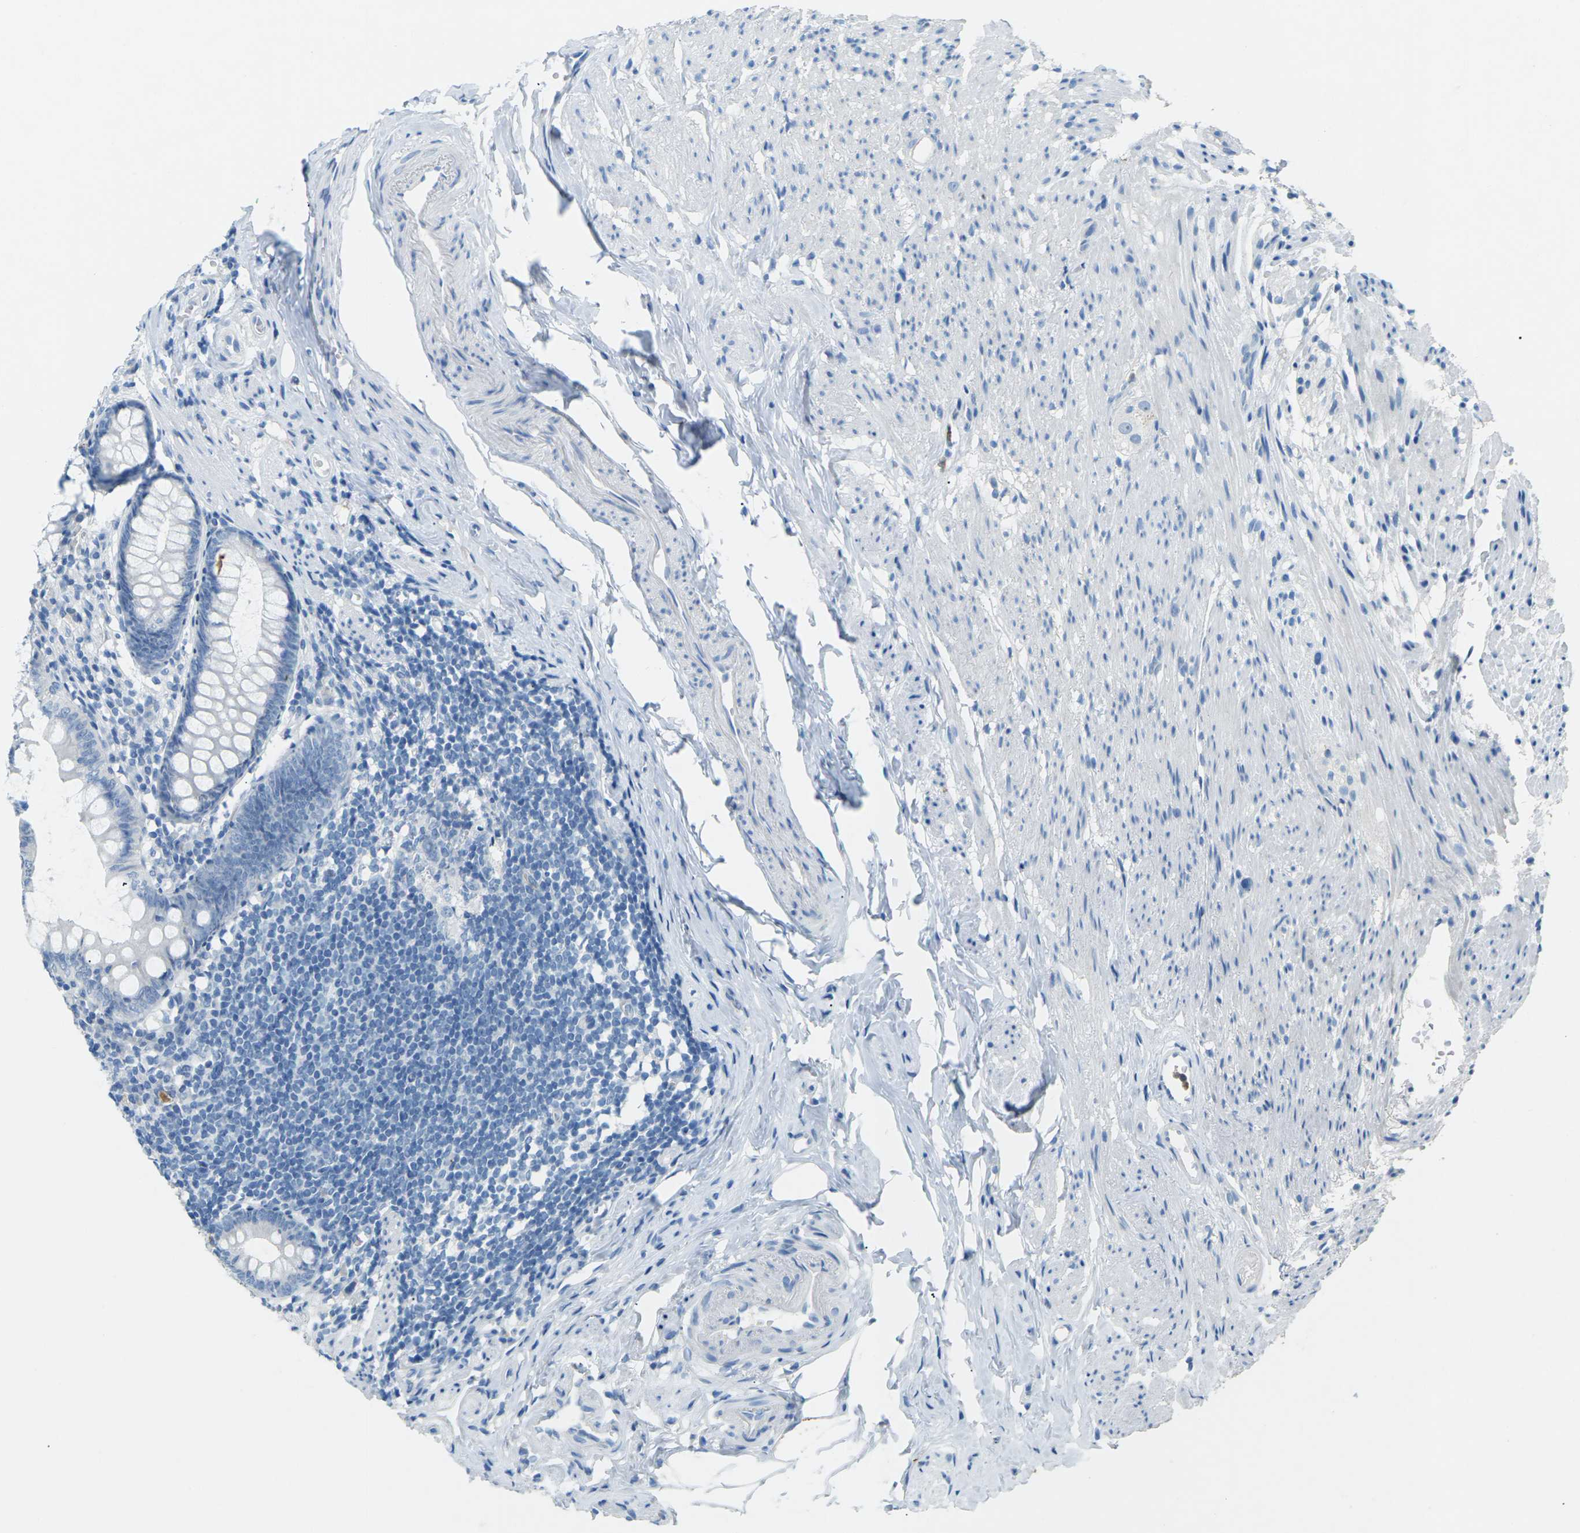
{"staining": {"intensity": "negative", "quantity": "none", "location": "none"}, "tissue": "appendix", "cell_type": "Glandular cells", "image_type": "normal", "snomed": [{"axis": "morphology", "description": "Normal tissue, NOS"}, {"axis": "topography", "description": "Appendix"}], "caption": "Glandular cells show no significant protein positivity in normal appendix. The staining was performed using DAB to visualize the protein expression in brown, while the nuclei were stained in blue with hematoxylin (Magnification: 20x).", "gene": "CDH16", "patient": {"sex": "female", "age": 77}}